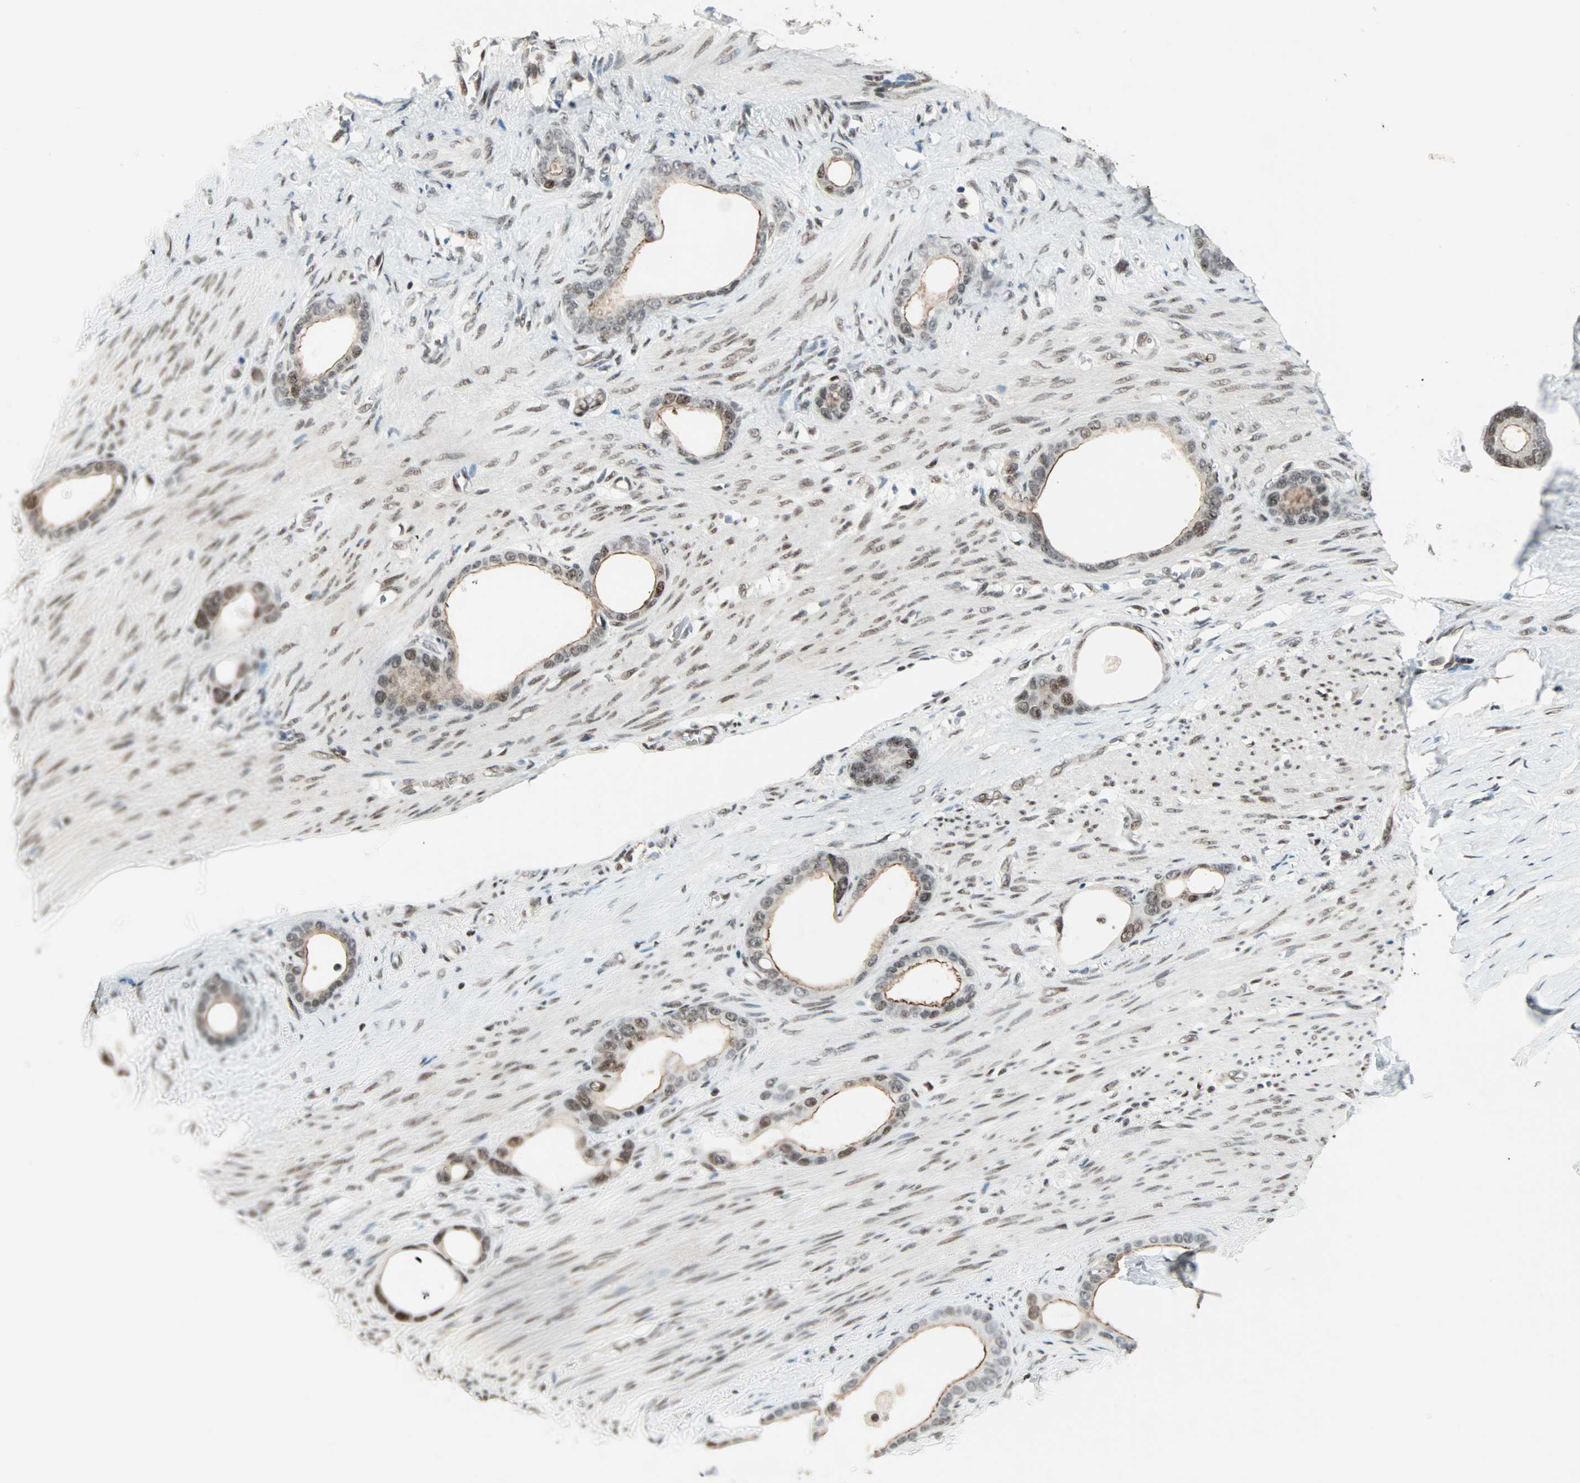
{"staining": {"intensity": "moderate", "quantity": ">75%", "location": "nuclear"}, "tissue": "stomach cancer", "cell_type": "Tumor cells", "image_type": "cancer", "snomed": [{"axis": "morphology", "description": "Adenocarcinoma, NOS"}, {"axis": "topography", "description": "Stomach"}], "caption": "Adenocarcinoma (stomach) tissue demonstrates moderate nuclear expression in about >75% of tumor cells", "gene": "MDC1", "patient": {"sex": "female", "age": 75}}